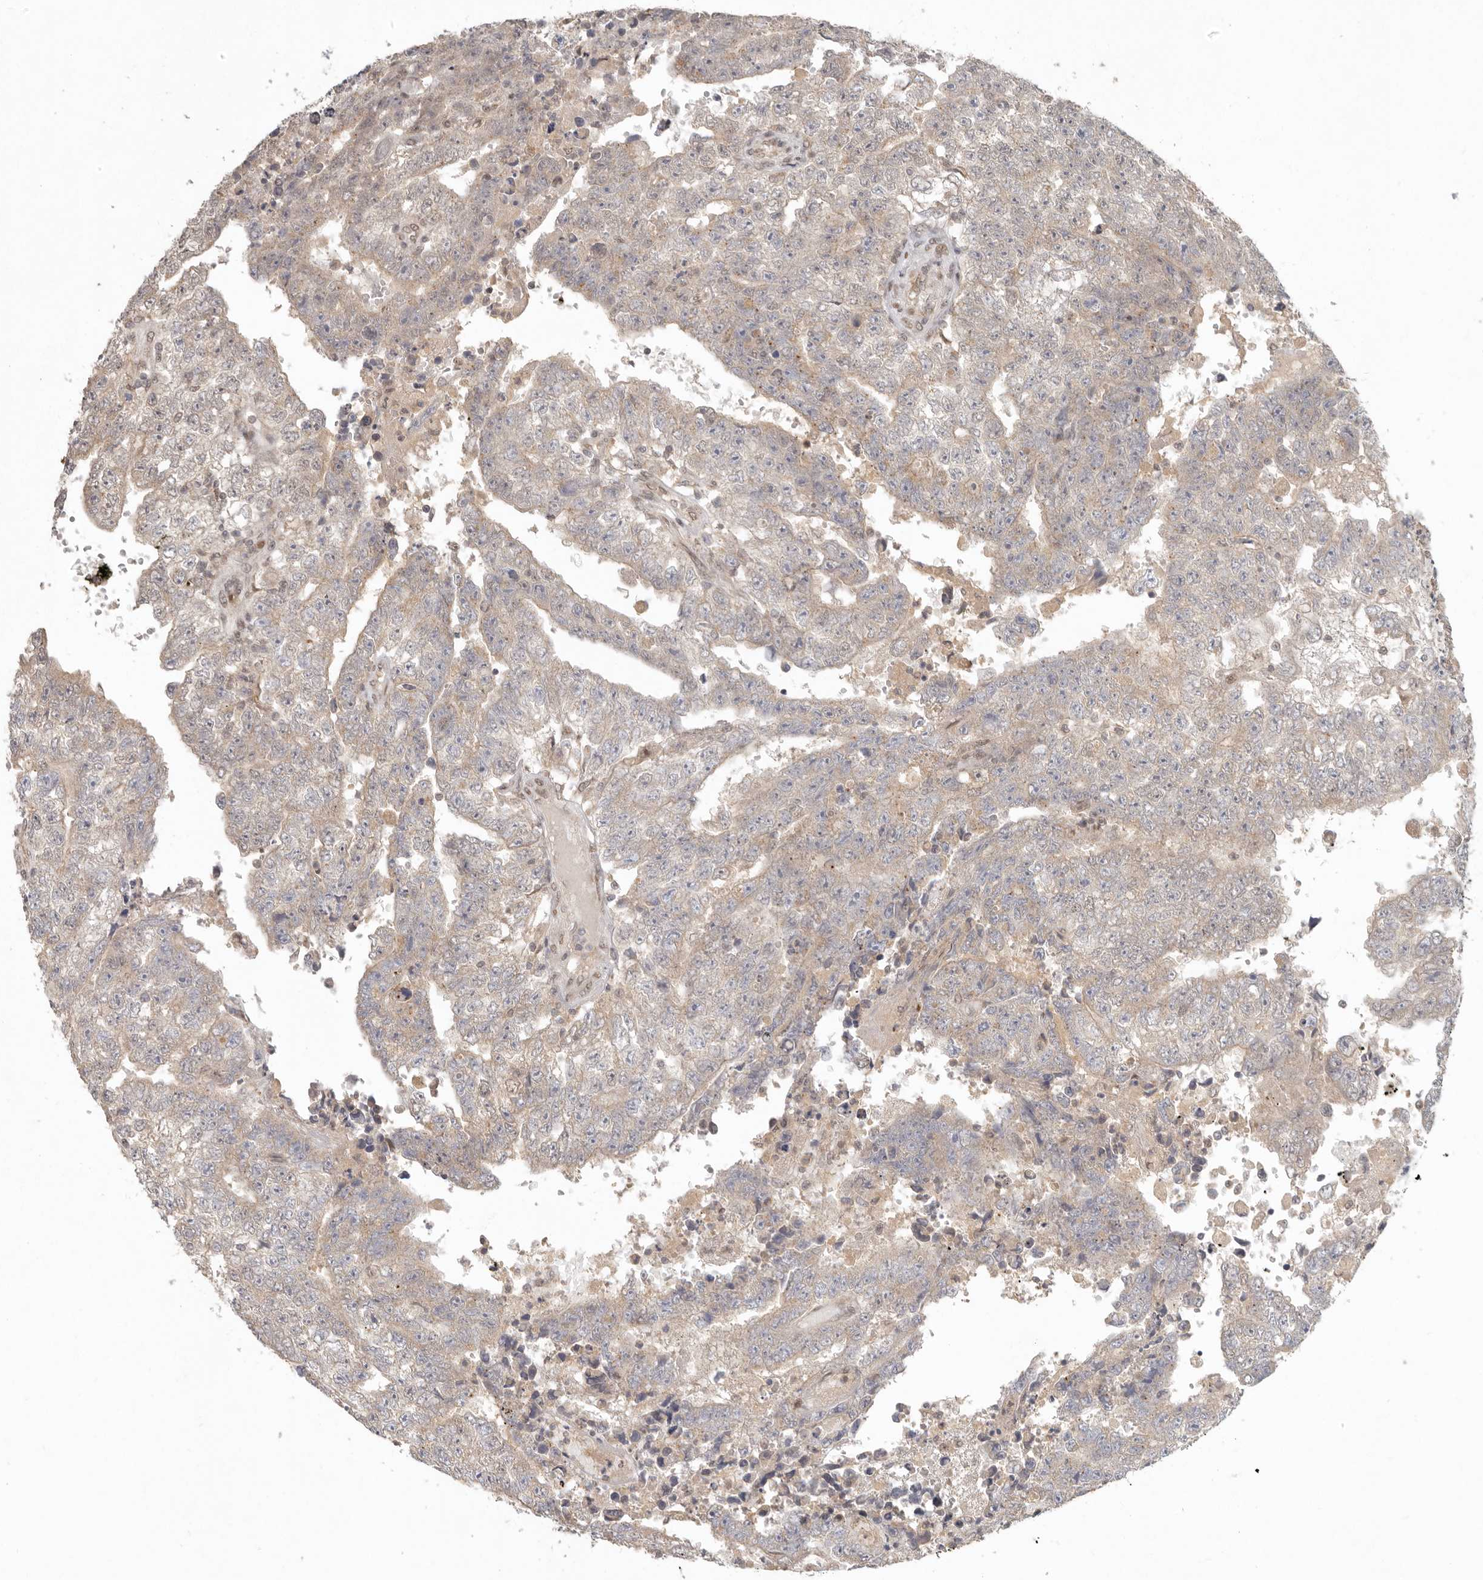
{"staining": {"intensity": "weak", "quantity": "25%-75%", "location": "cytoplasmic/membranous"}, "tissue": "testis cancer", "cell_type": "Tumor cells", "image_type": "cancer", "snomed": [{"axis": "morphology", "description": "Carcinoma, Embryonal, NOS"}, {"axis": "topography", "description": "Testis"}], "caption": "Approximately 25%-75% of tumor cells in human testis embryonal carcinoma reveal weak cytoplasmic/membranous protein expression as visualized by brown immunohistochemical staining.", "gene": "LRRC75A", "patient": {"sex": "male", "age": 25}}